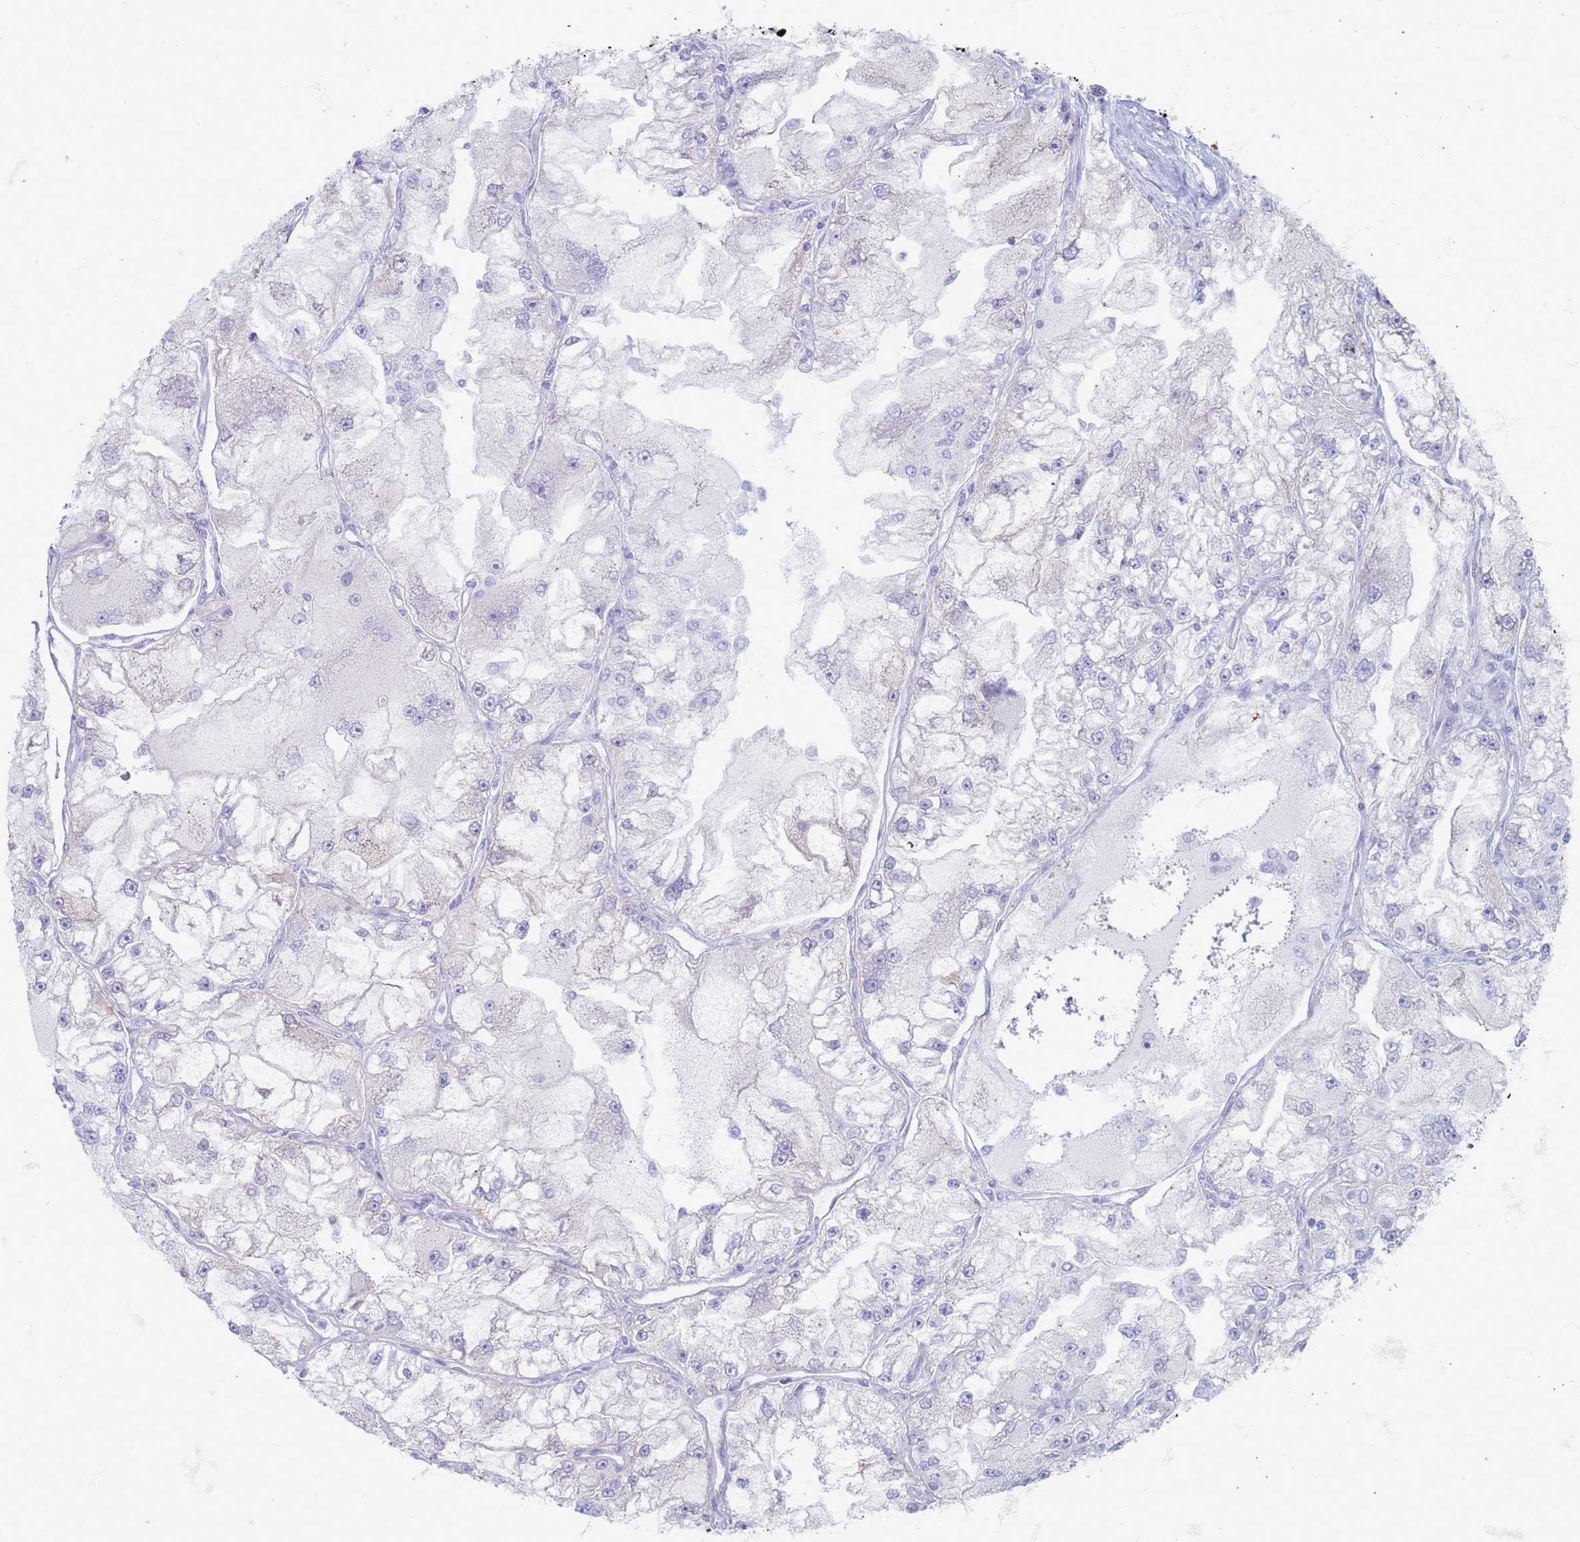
{"staining": {"intensity": "negative", "quantity": "none", "location": "none"}, "tissue": "renal cancer", "cell_type": "Tumor cells", "image_type": "cancer", "snomed": [{"axis": "morphology", "description": "Adenocarcinoma, NOS"}, {"axis": "topography", "description": "Kidney"}], "caption": "IHC image of neoplastic tissue: adenocarcinoma (renal) stained with DAB (3,3'-diaminobenzidine) displays no significant protein positivity in tumor cells.", "gene": "SUCO", "patient": {"sex": "female", "age": 72}}